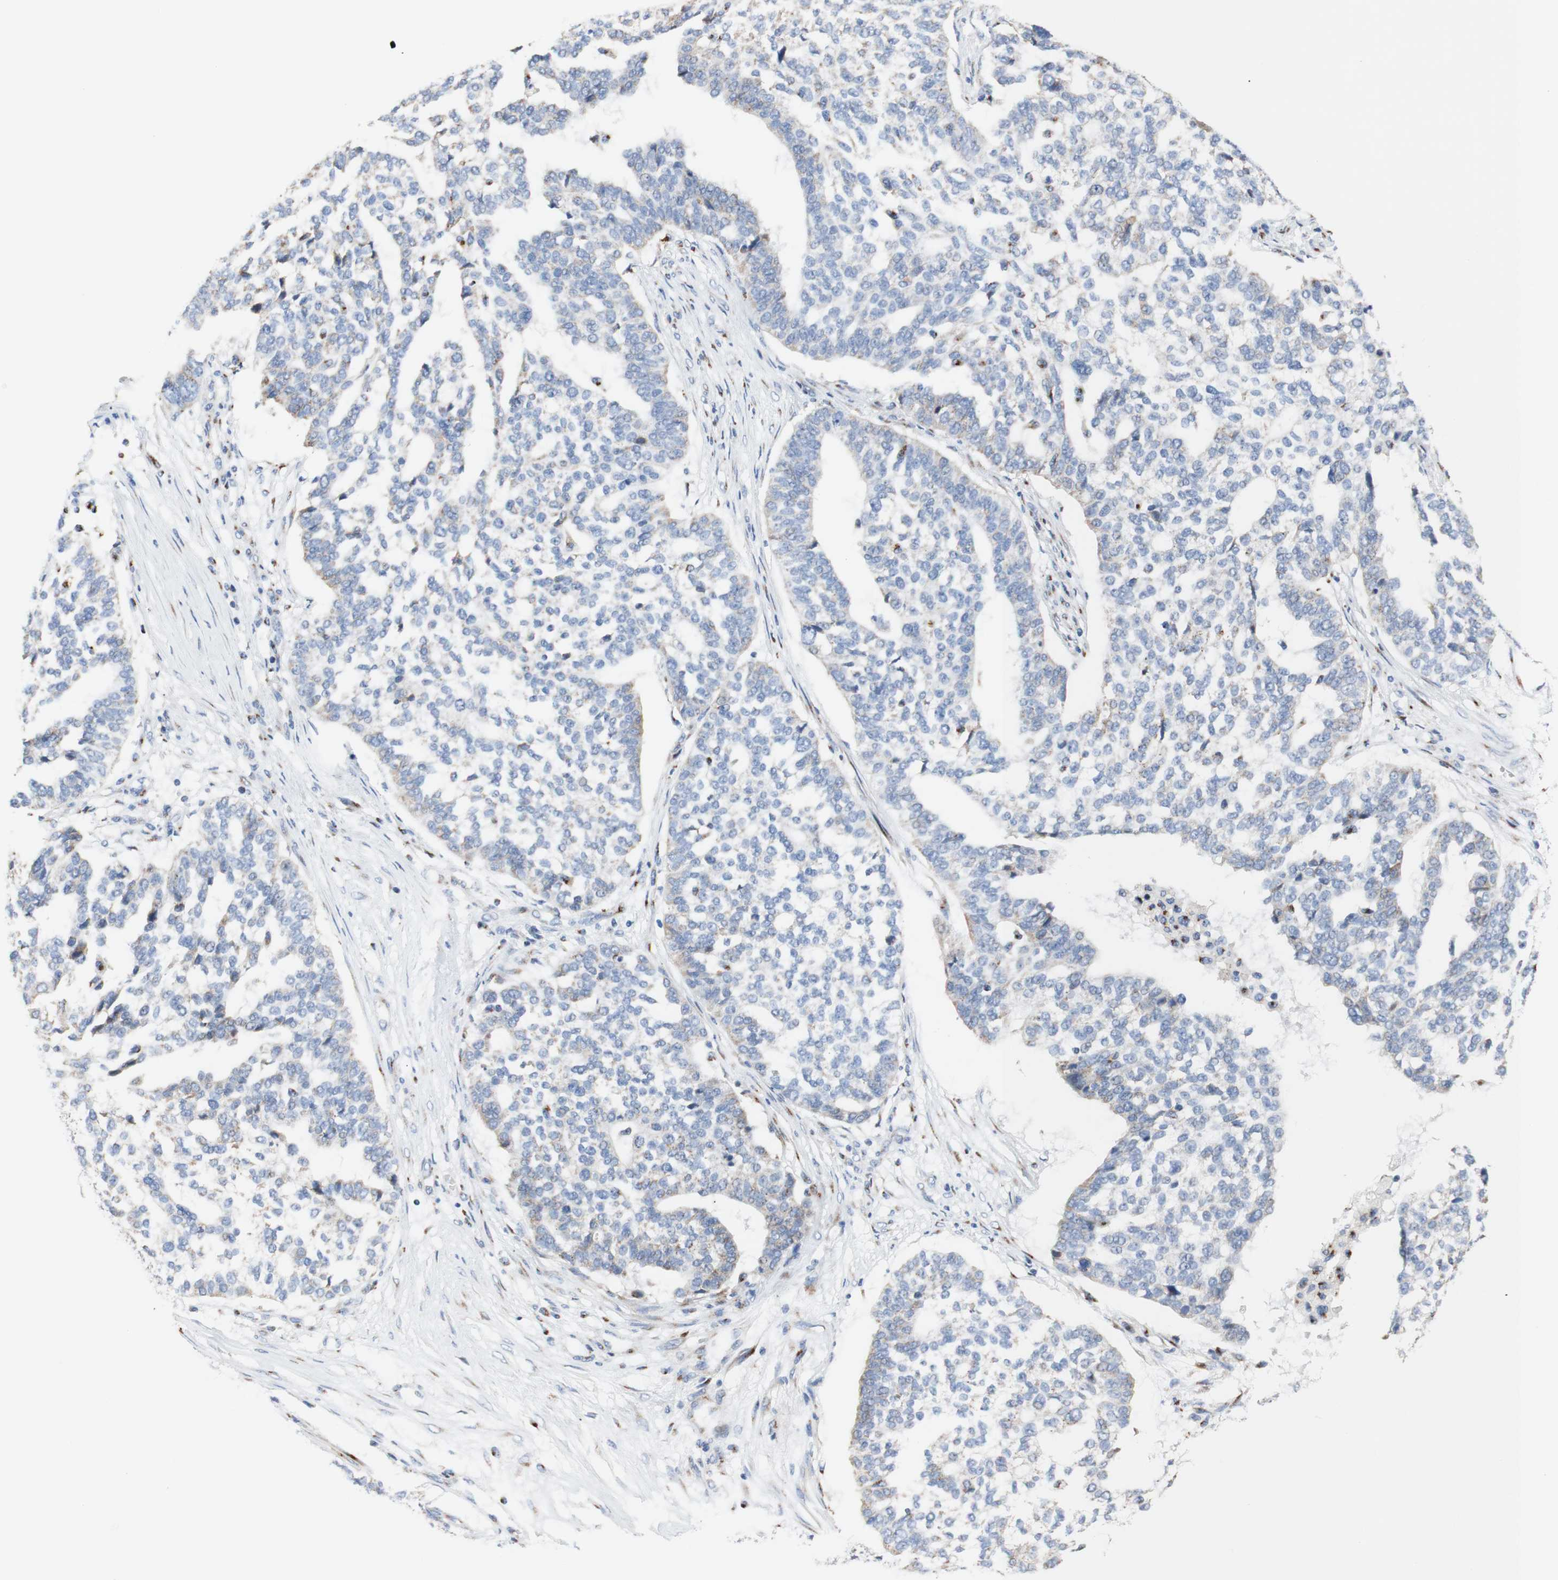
{"staining": {"intensity": "weak", "quantity": "<25%", "location": "cytoplasmic/membranous"}, "tissue": "ovarian cancer", "cell_type": "Tumor cells", "image_type": "cancer", "snomed": [{"axis": "morphology", "description": "Cystadenocarcinoma, serous, NOS"}, {"axis": "topography", "description": "Ovary"}], "caption": "Photomicrograph shows no protein expression in tumor cells of ovarian cancer tissue. The staining was performed using DAB (3,3'-diaminobenzidine) to visualize the protein expression in brown, while the nuclei were stained in blue with hematoxylin (Magnification: 20x).", "gene": "GALNT2", "patient": {"sex": "female", "age": 59}}